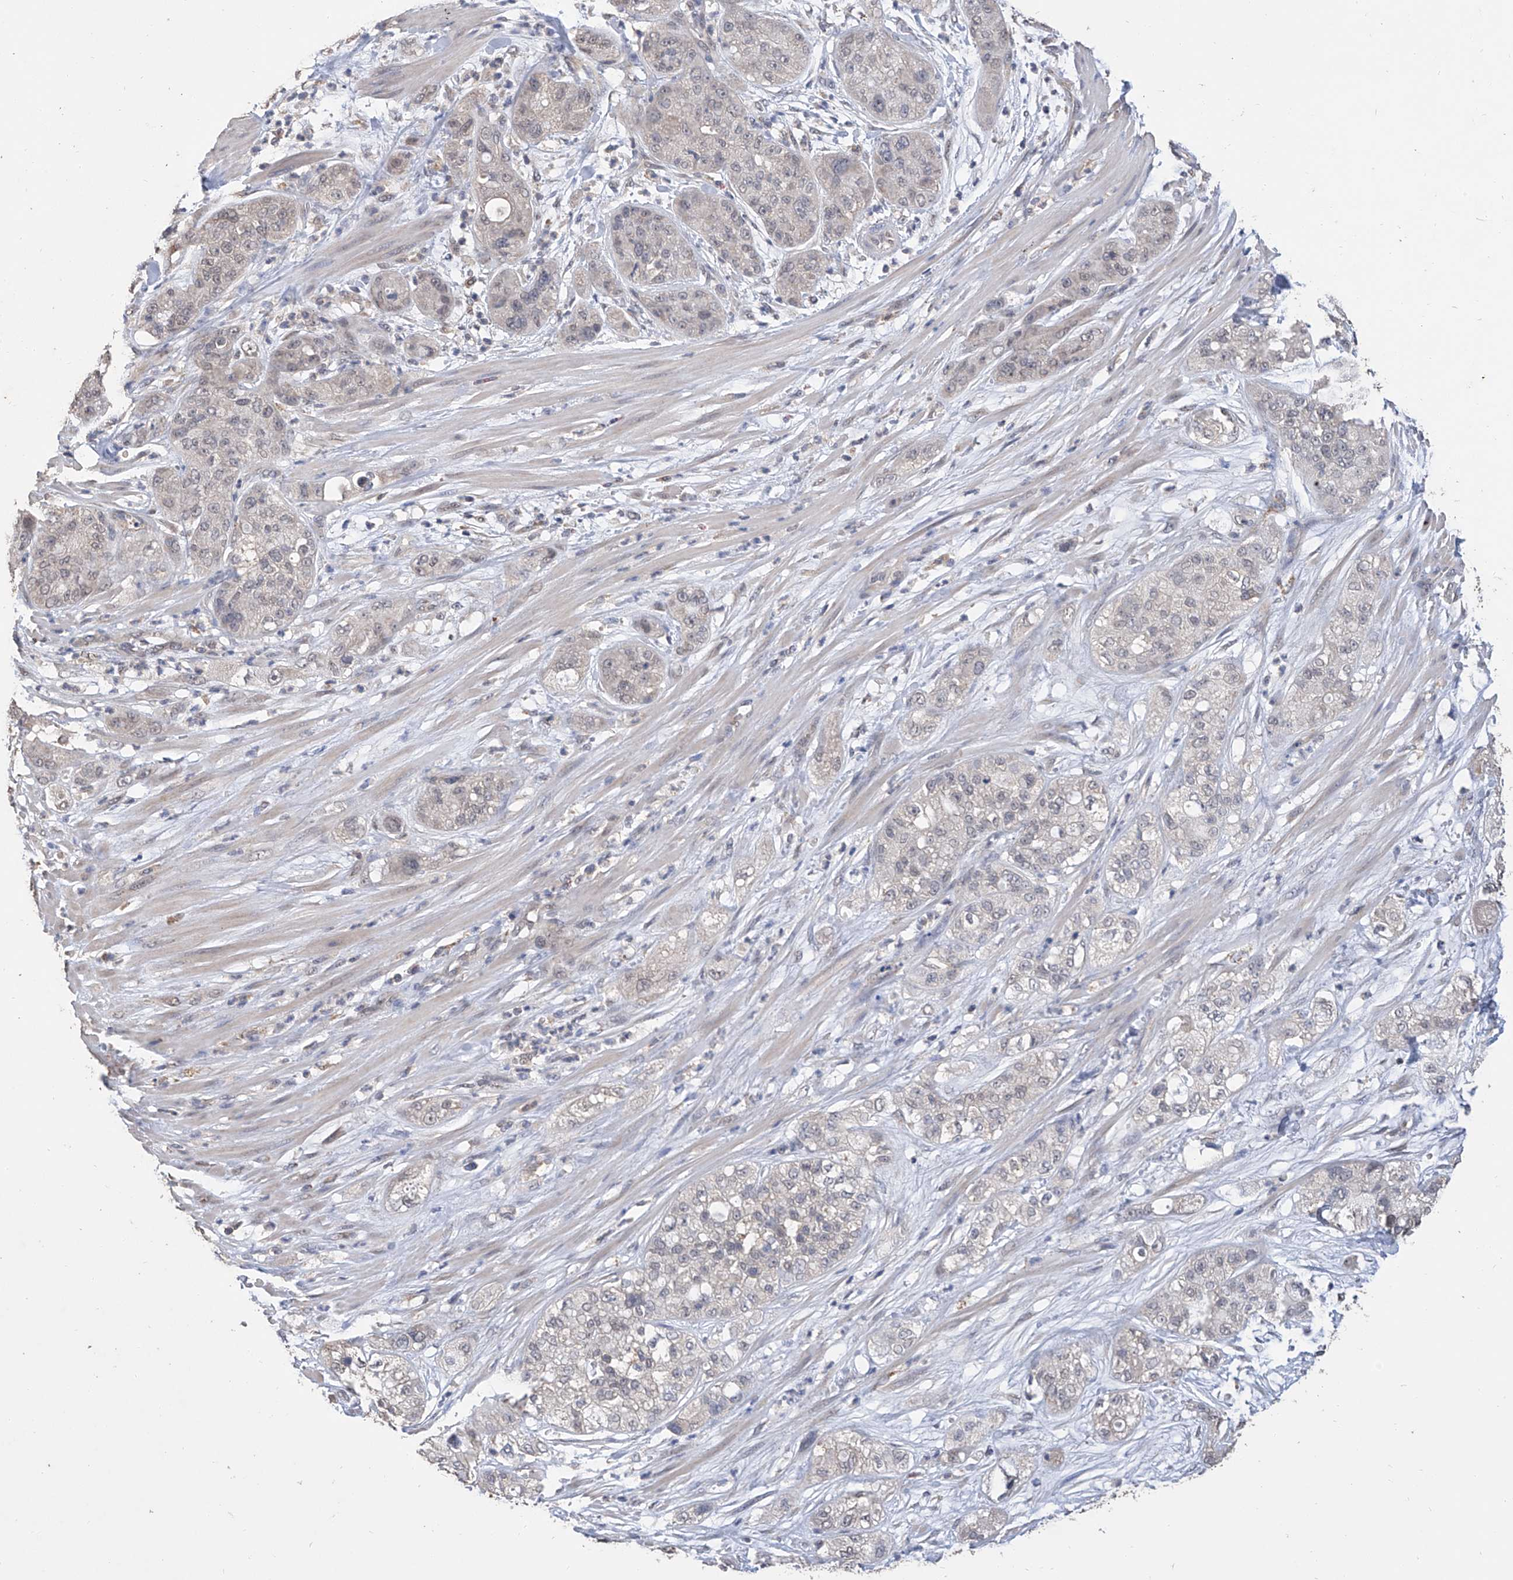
{"staining": {"intensity": "negative", "quantity": "none", "location": "none"}, "tissue": "pancreatic cancer", "cell_type": "Tumor cells", "image_type": "cancer", "snomed": [{"axis": "morphology", "description": "Adenocarcinoma, NOS"}, {"axis": "topography", "description": "Pancreas"}], "caption": "The image demonstrates no significant staining in tumor cells of pancreatic cancer (adenocarcinoma). (DAB immunohistochemistry (IHC), high magnification).", "gene": "GPT", "patient": {"sex": "female", "age": 78}}